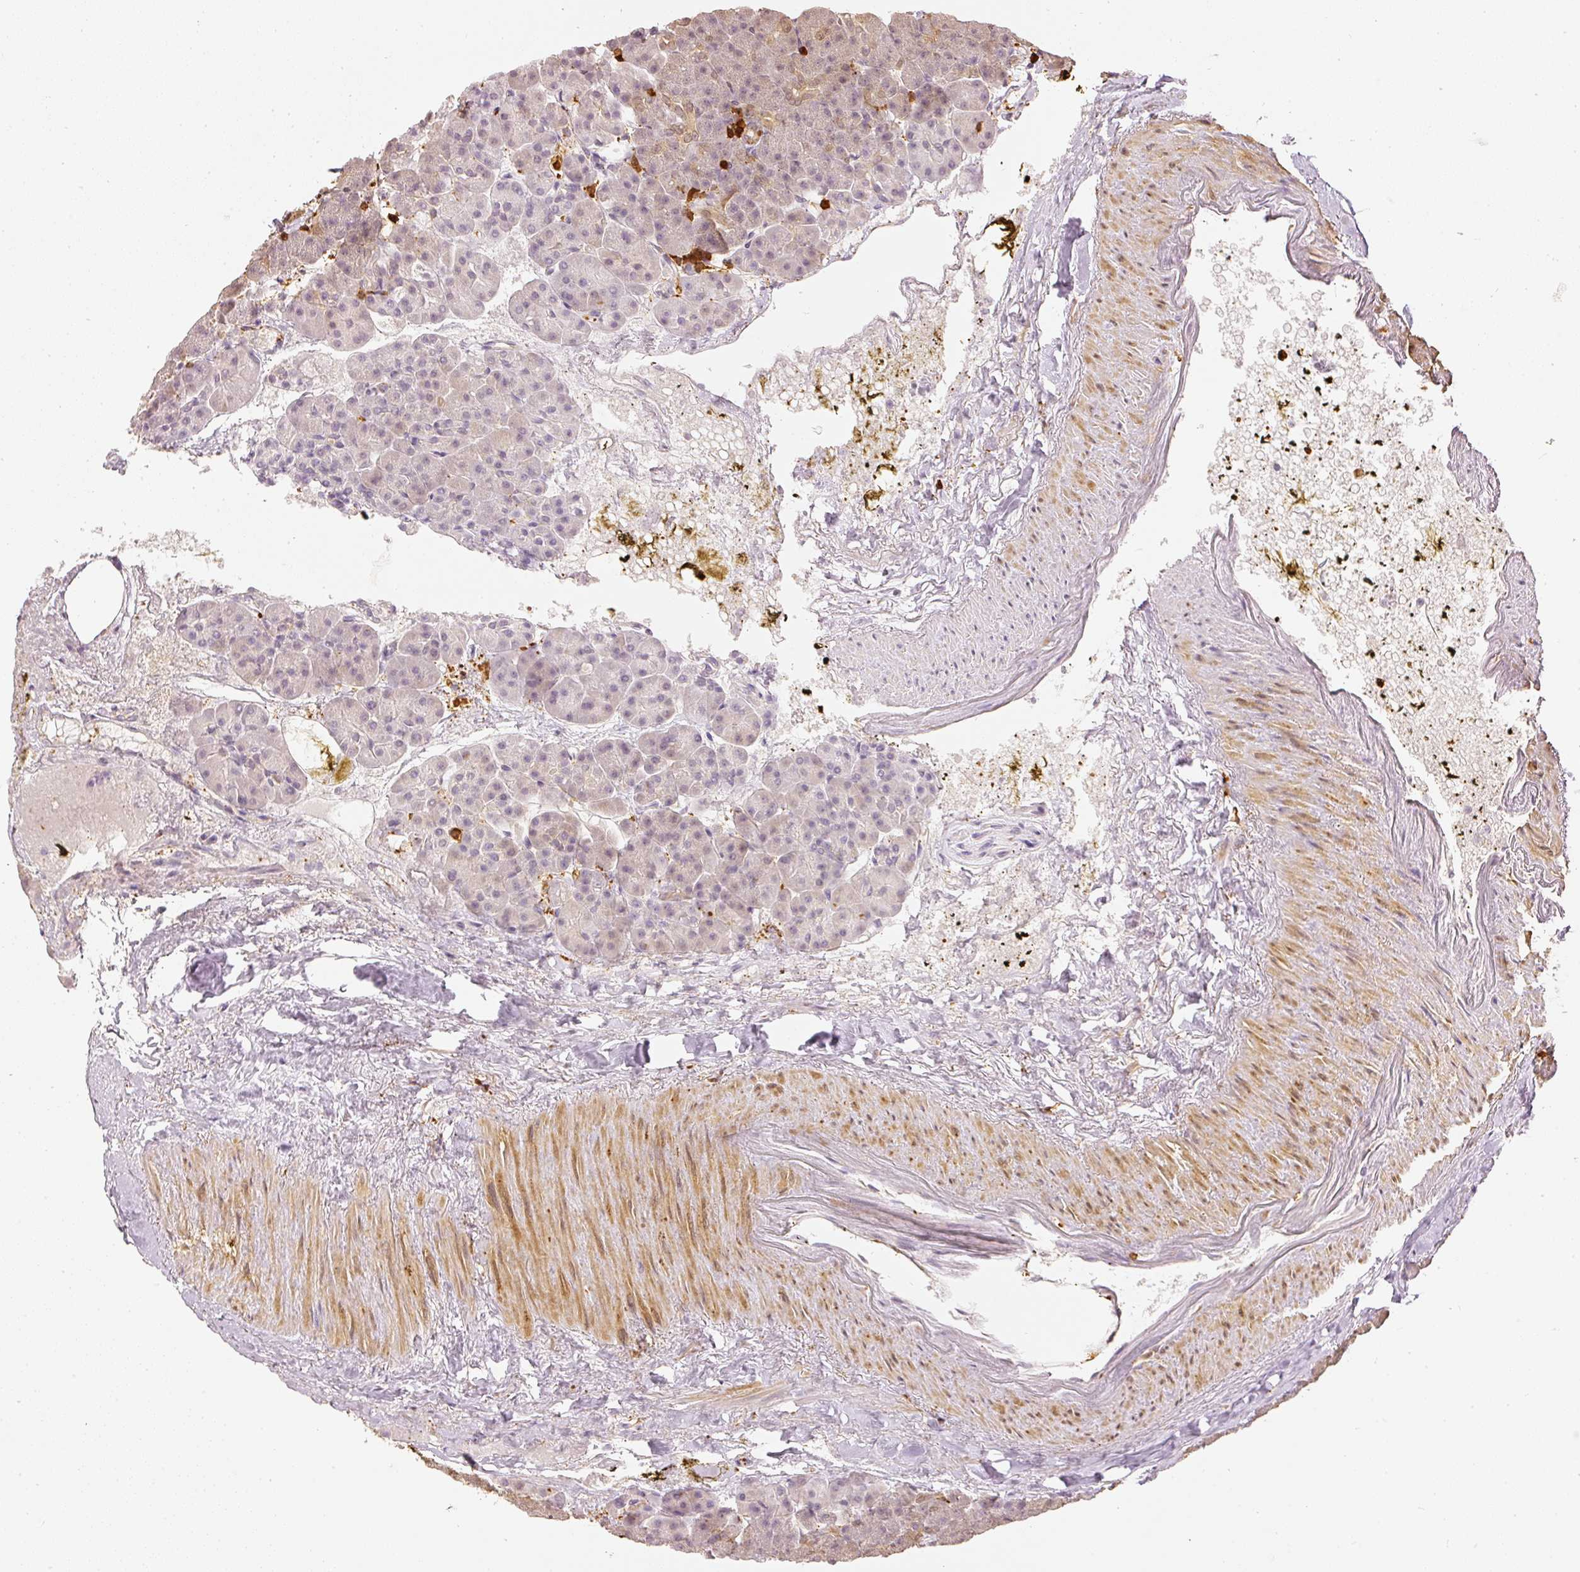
{"staining": {"intensity": "weak", "quantity": "<25%", "location": "cytoplasmic/membranous,nuclear"}, "tissue": "pancreas", "cell_type": "Exocrine glandular cells", "image_type": "normal", "snomed": [{"axis": "morphology", "description": "Normal tissue, NOS"}, {"axis": "topography", "description": "Pancreas"}], "caption": "Immunohistochemistry of benign pancreas shows no expression in exocrine glandular cells. Nuclei are stained in blue.", "gene": "PFN1", "patient": {"sex": "female", "age": 74}}